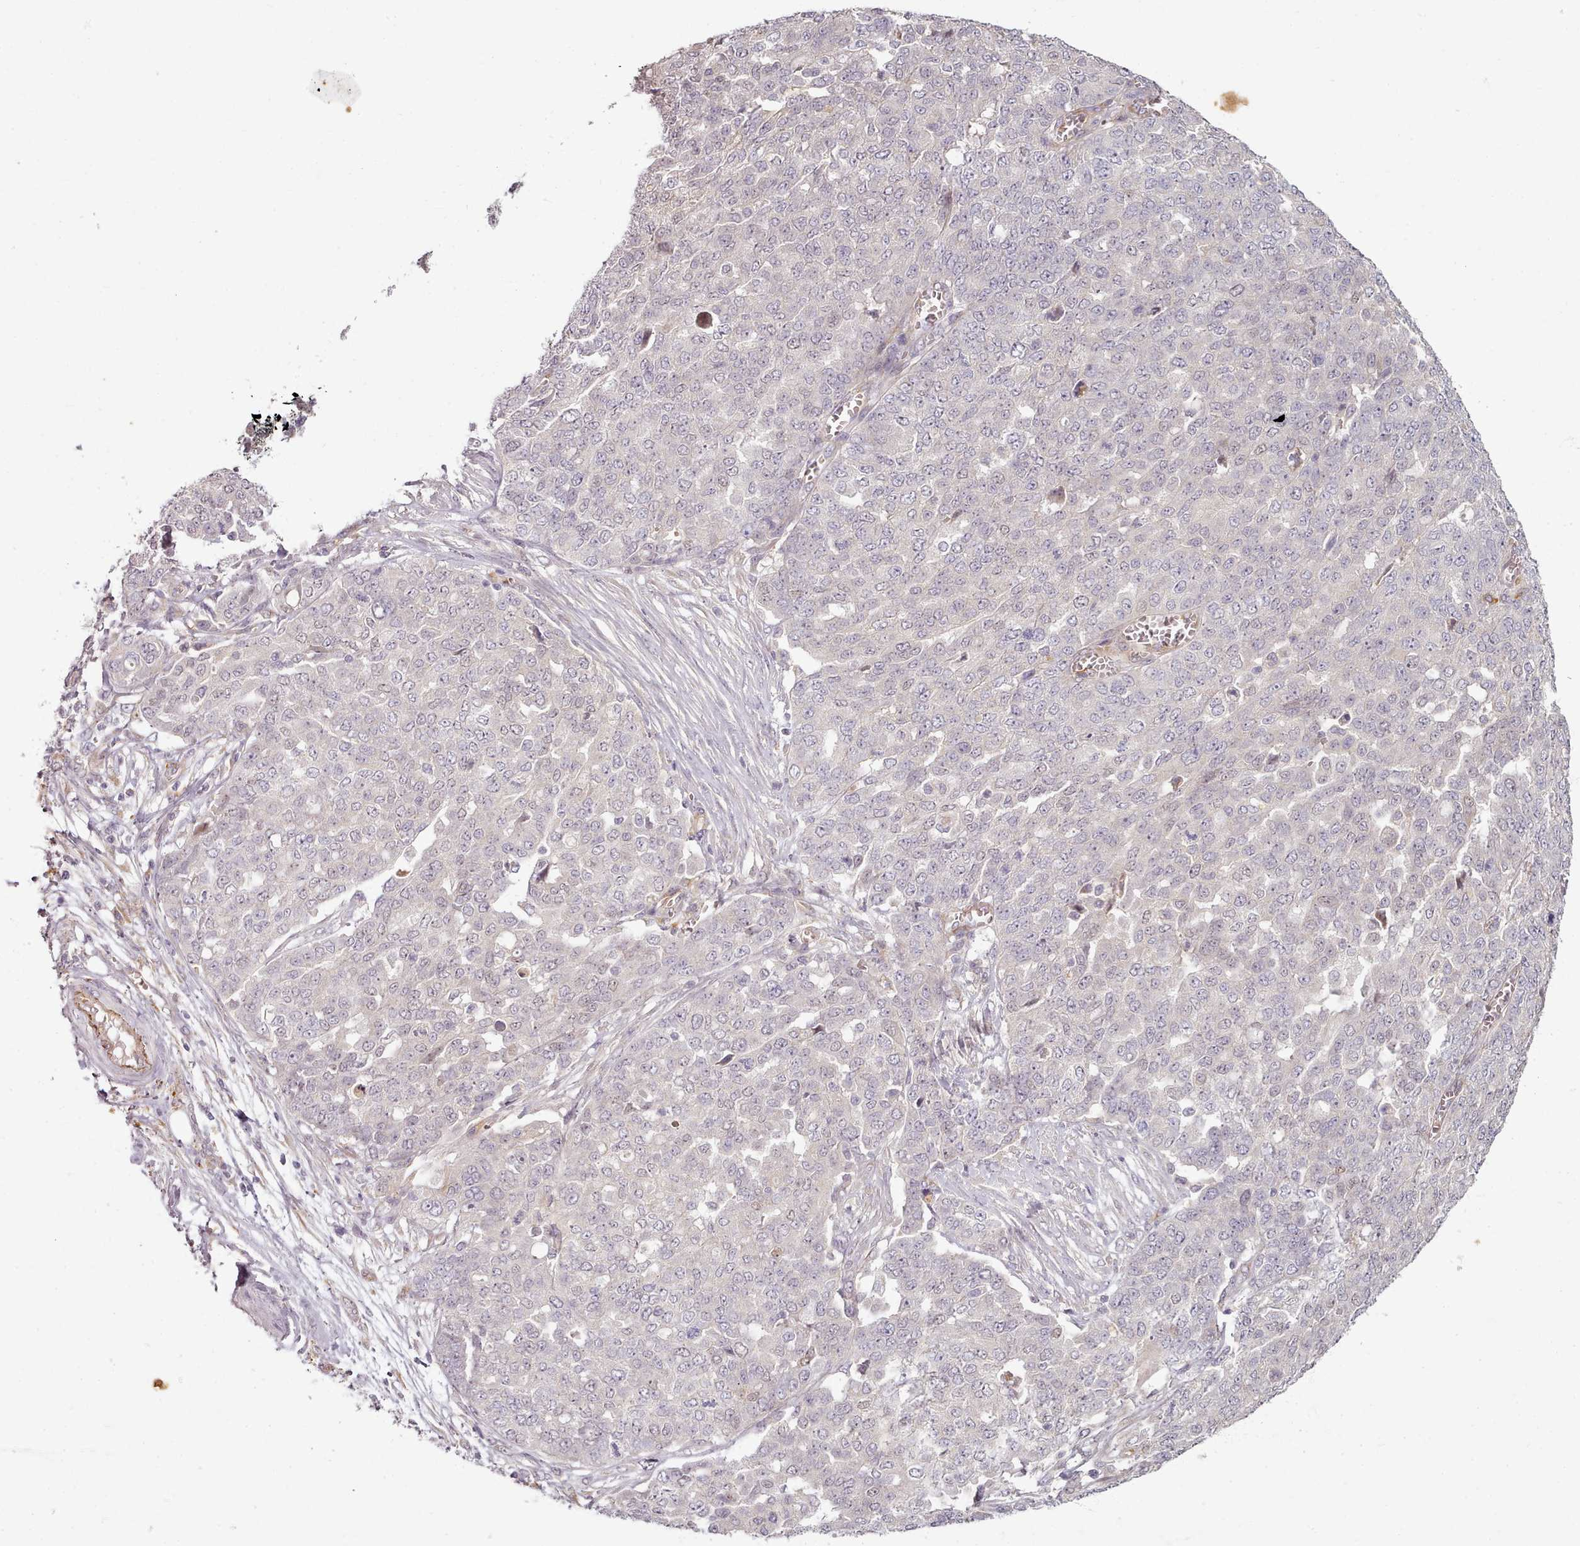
{"staining": {"intensity": "negative", "quantity": "none", "location": "none"}, "tissue": "ovarian cancer", "cell_type": "Tumor cells", "image_type": "cancer", "snomed": [{"axis": "morphology", "description": "Cystadenocarcinoma, serous, NOS"}, {"axis": "topography", "description": "Soft tissue"}, {"axis": "topography", "description": "Ovary"}], "caption": "Serous cystadenocarcinoma (ovarian) was stained to show a protein in brown. There is no significant positivity in tumor cells.", "gene": "C1QTNF5", "patient": {"sex": "female", "age": 57}}